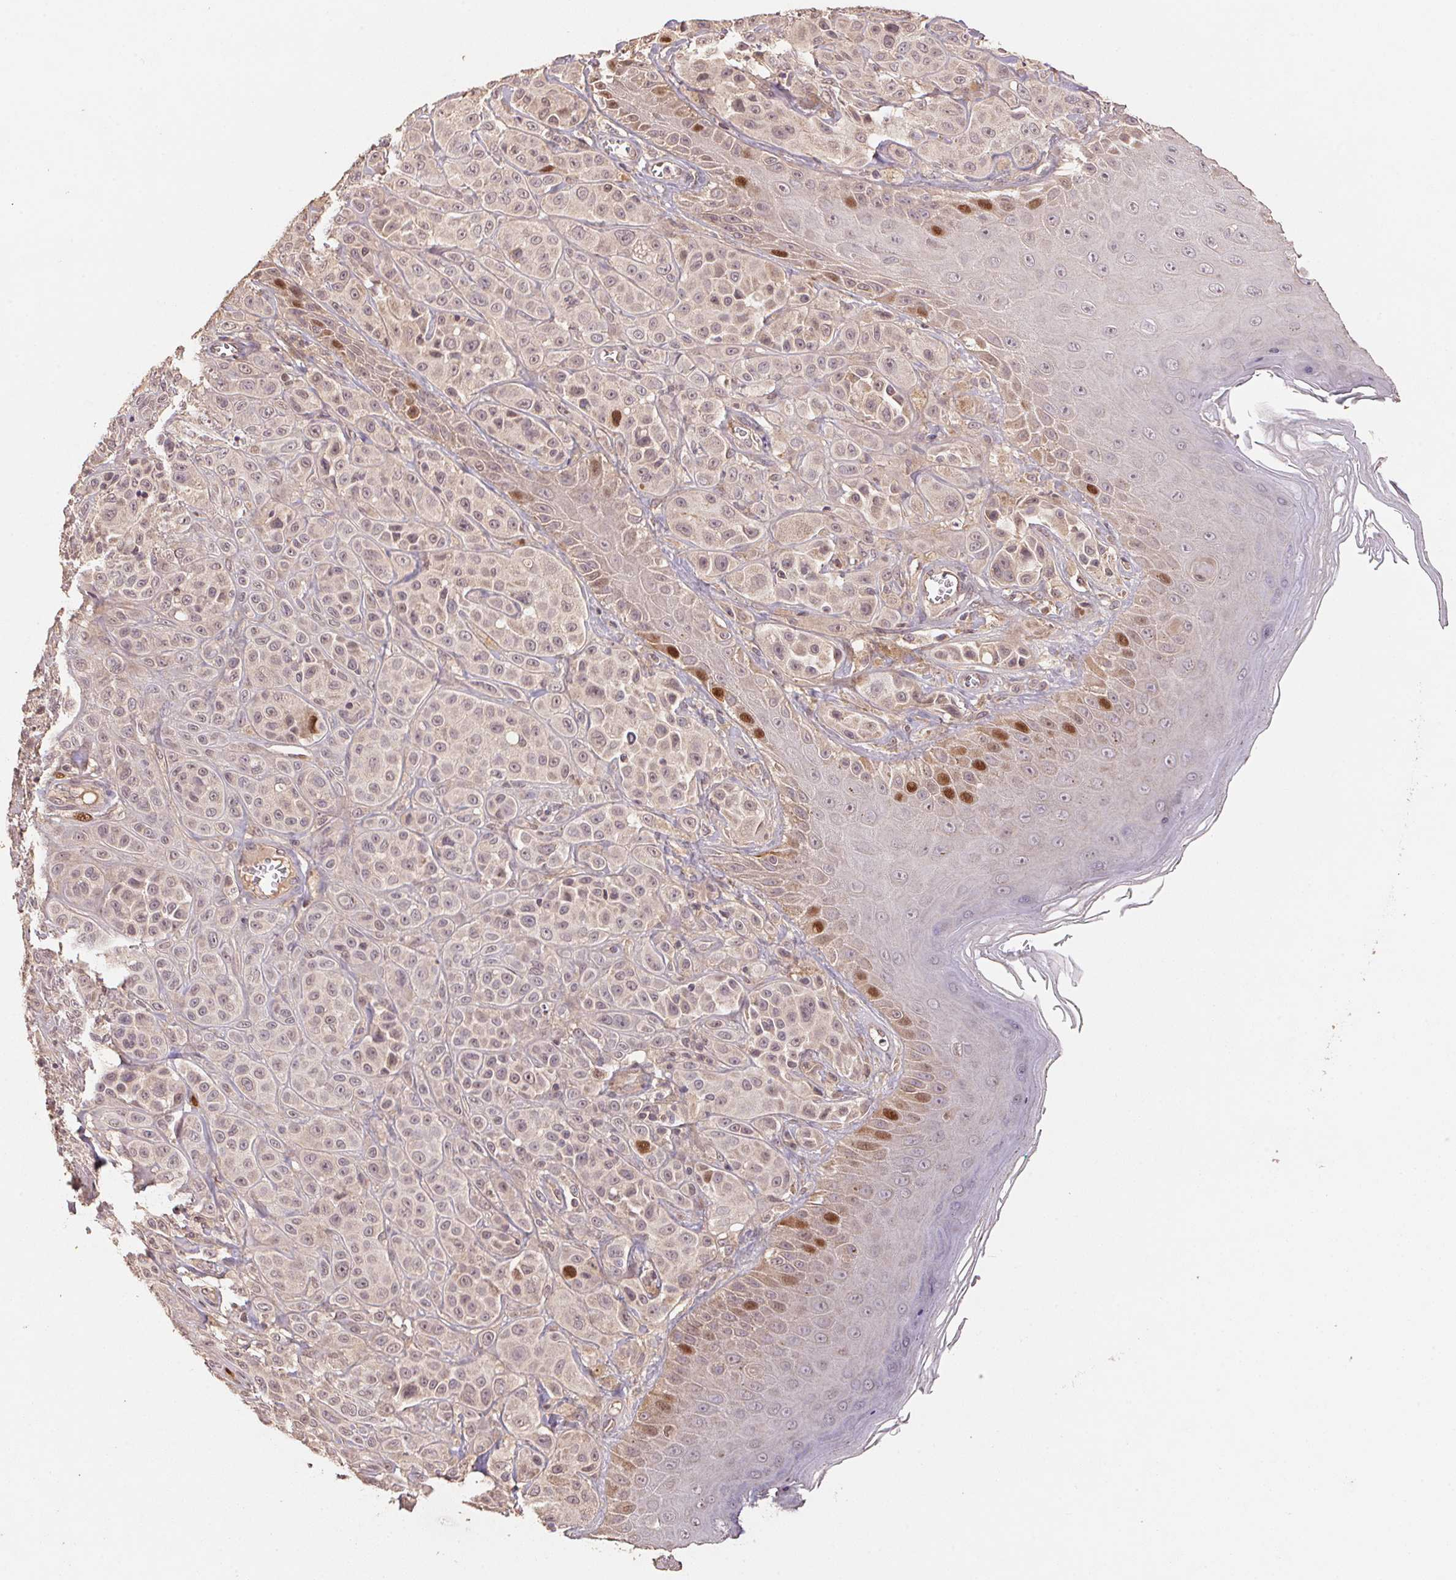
{"staining": {"intensity": "strong", "quantity": "<25%", "location": "nuclear"}, "tissue": "melanoma", "cell_type": "Tumor cells", "image_type": "cancer", "snomed": [{"axis": "morphology", "description": "Malignant melanoma, NOS"}, {"axis": "topography", "description": "Skin"}], "caption": "Strong nuclear protein staining is identified in about <25% of tumor cells in melanoma.", "gene": "CENPF", "patient": {"sex": "male", "age": 67}}